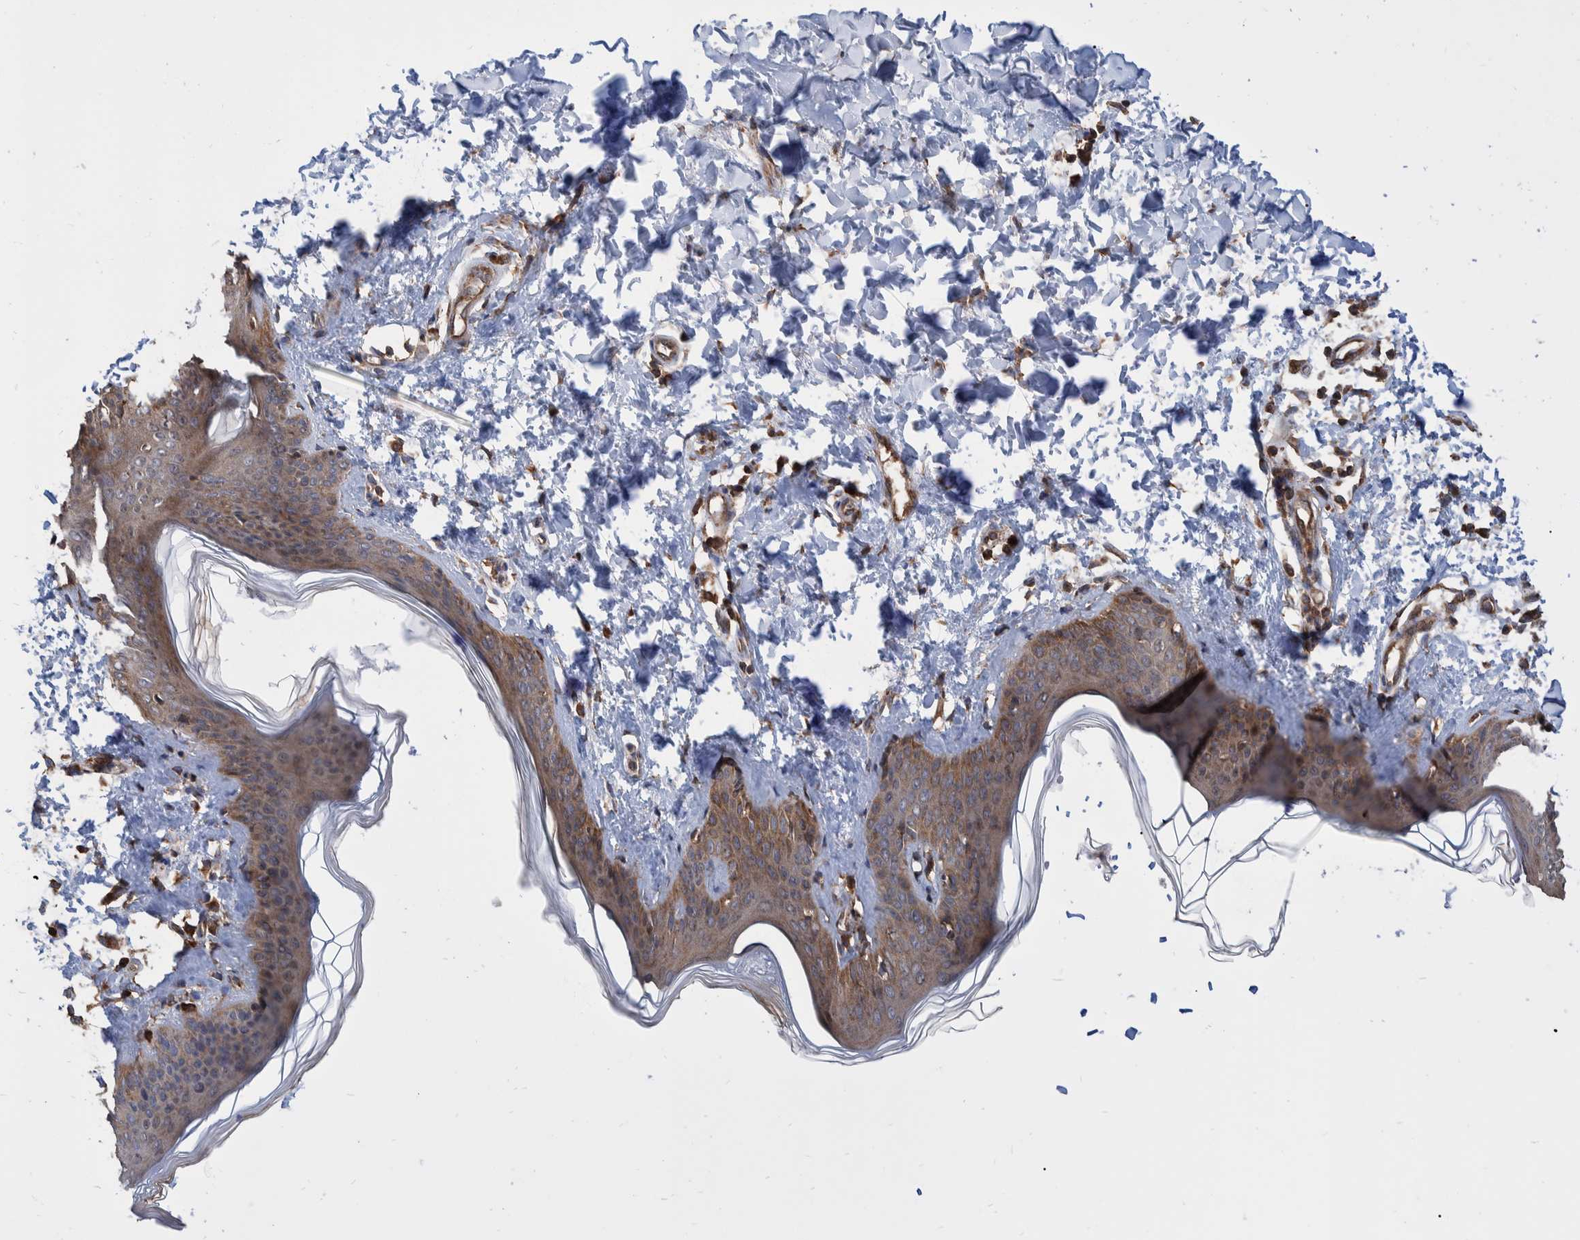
{"staining": {"intensity": "moderate", "quantity": ">75%", "location": "cytoplasmic/membranous"}, "tissue": "skin", "cell_type": "Fibroblasts", "image_type": "normal", "snomed": [{"axis": "morphology", "description": "Normal tissue, NOS"}, {"axis": "topography", "description": "Skin"}], "caption": "Fibroblasts reveal medium levels of moderate cytoplasmic/membranous expression in about >75% of cells in normal skin.", "gene": "VBP1", "patient": {"sex": "female", "age": 17}}